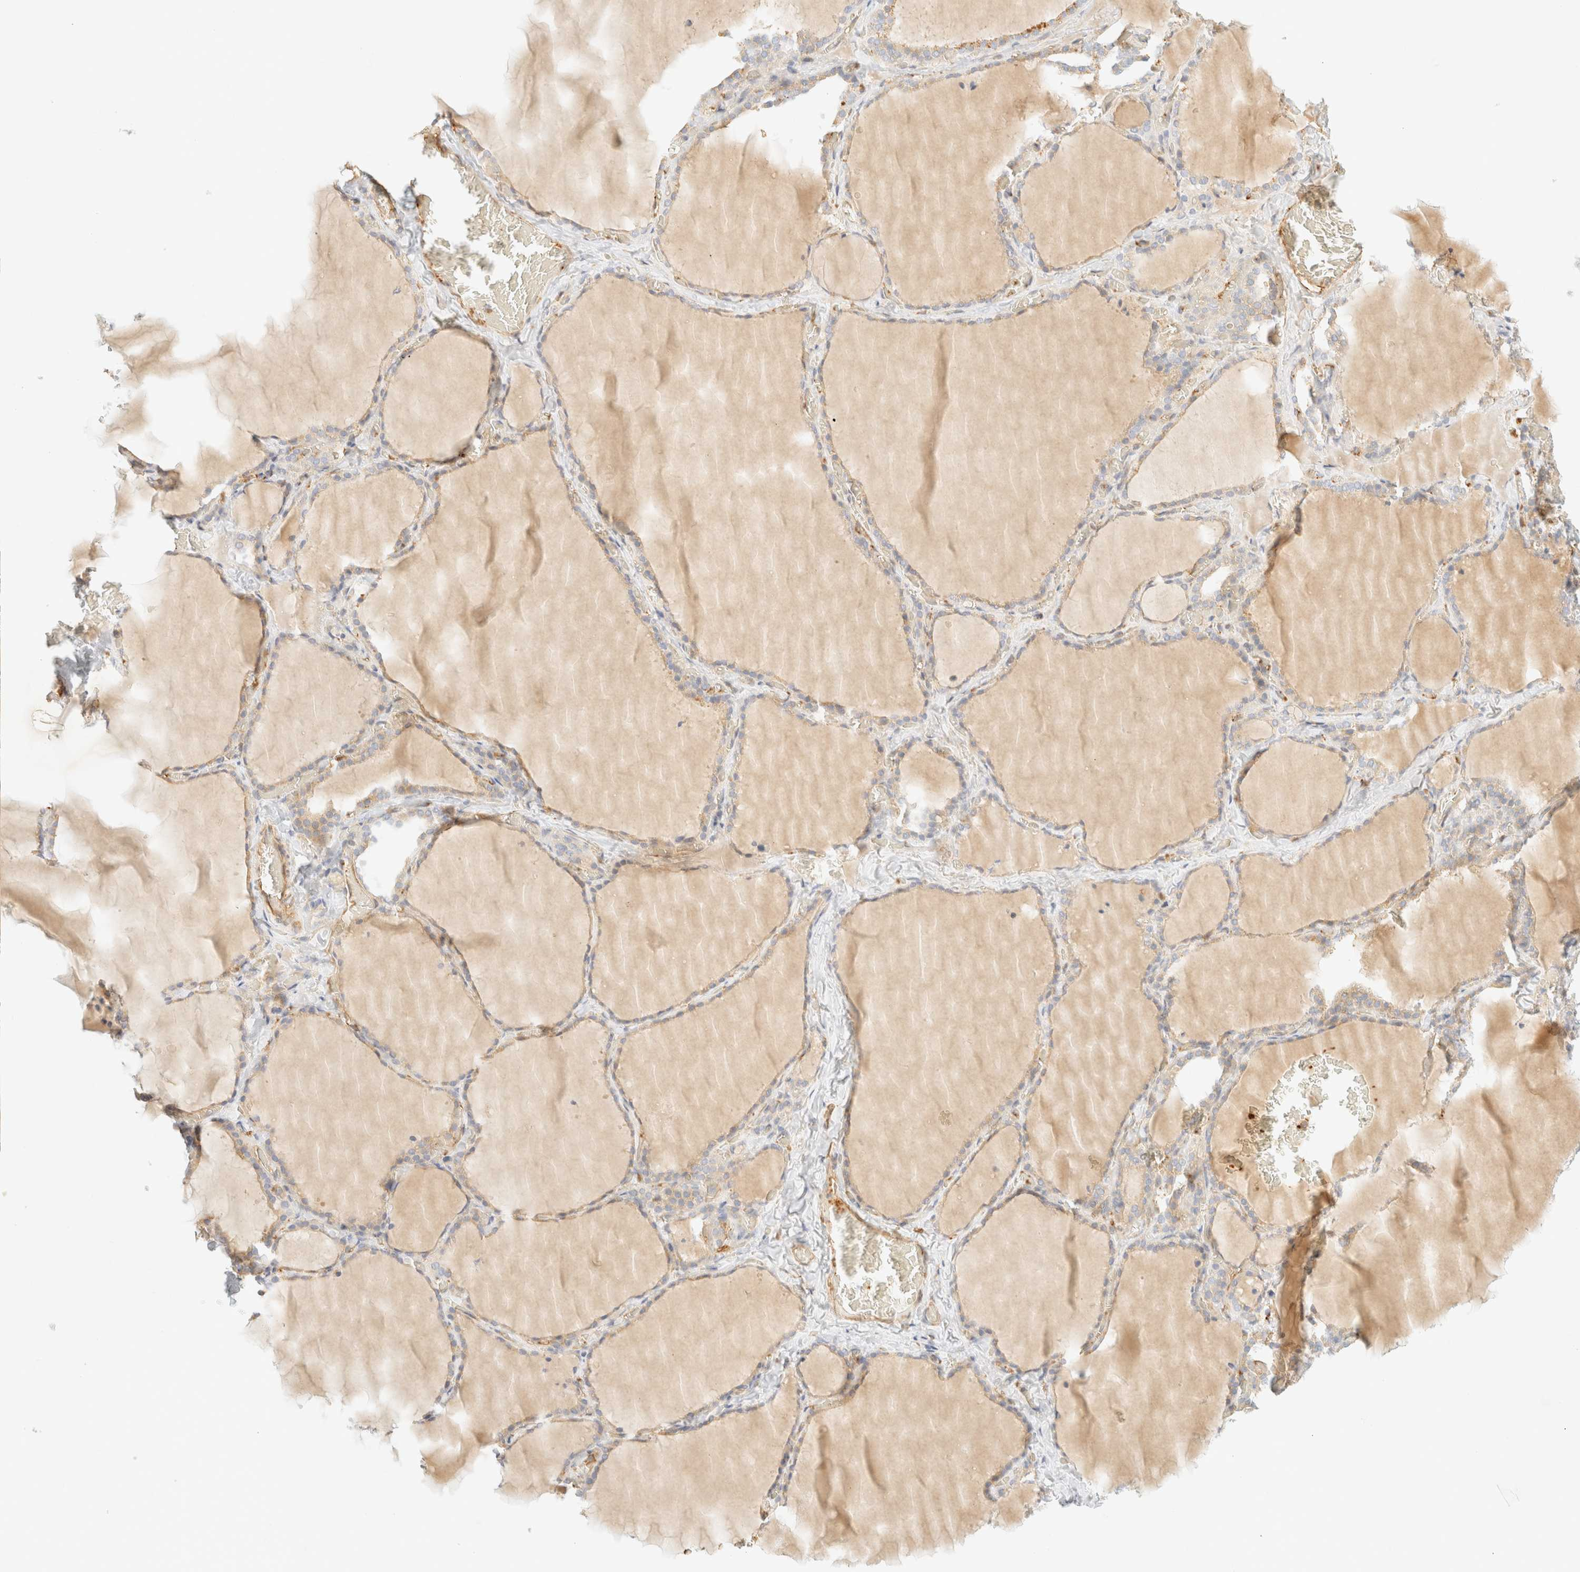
{"staining": {"intensity": "weak", "quantity": "<25%", "location": "cytoplasmic/membranous"}, "tissue": "thyroid gland", "cell_type": "Glandular cells", "image_type": "normal", "snomed": [{"axis": "morphology", "description": "Normal tissue, NOS"}, {"axis": "topography", "description": "Thyroid gland"}], "caption": "High power microscopy photomicrograph of an immunohistochemistry histopathology image of normal thyroid gland, revealing no significant staining in glandular cells.", "gene": "OTOP2", "patient": {"sex": "female", "age": 22}}